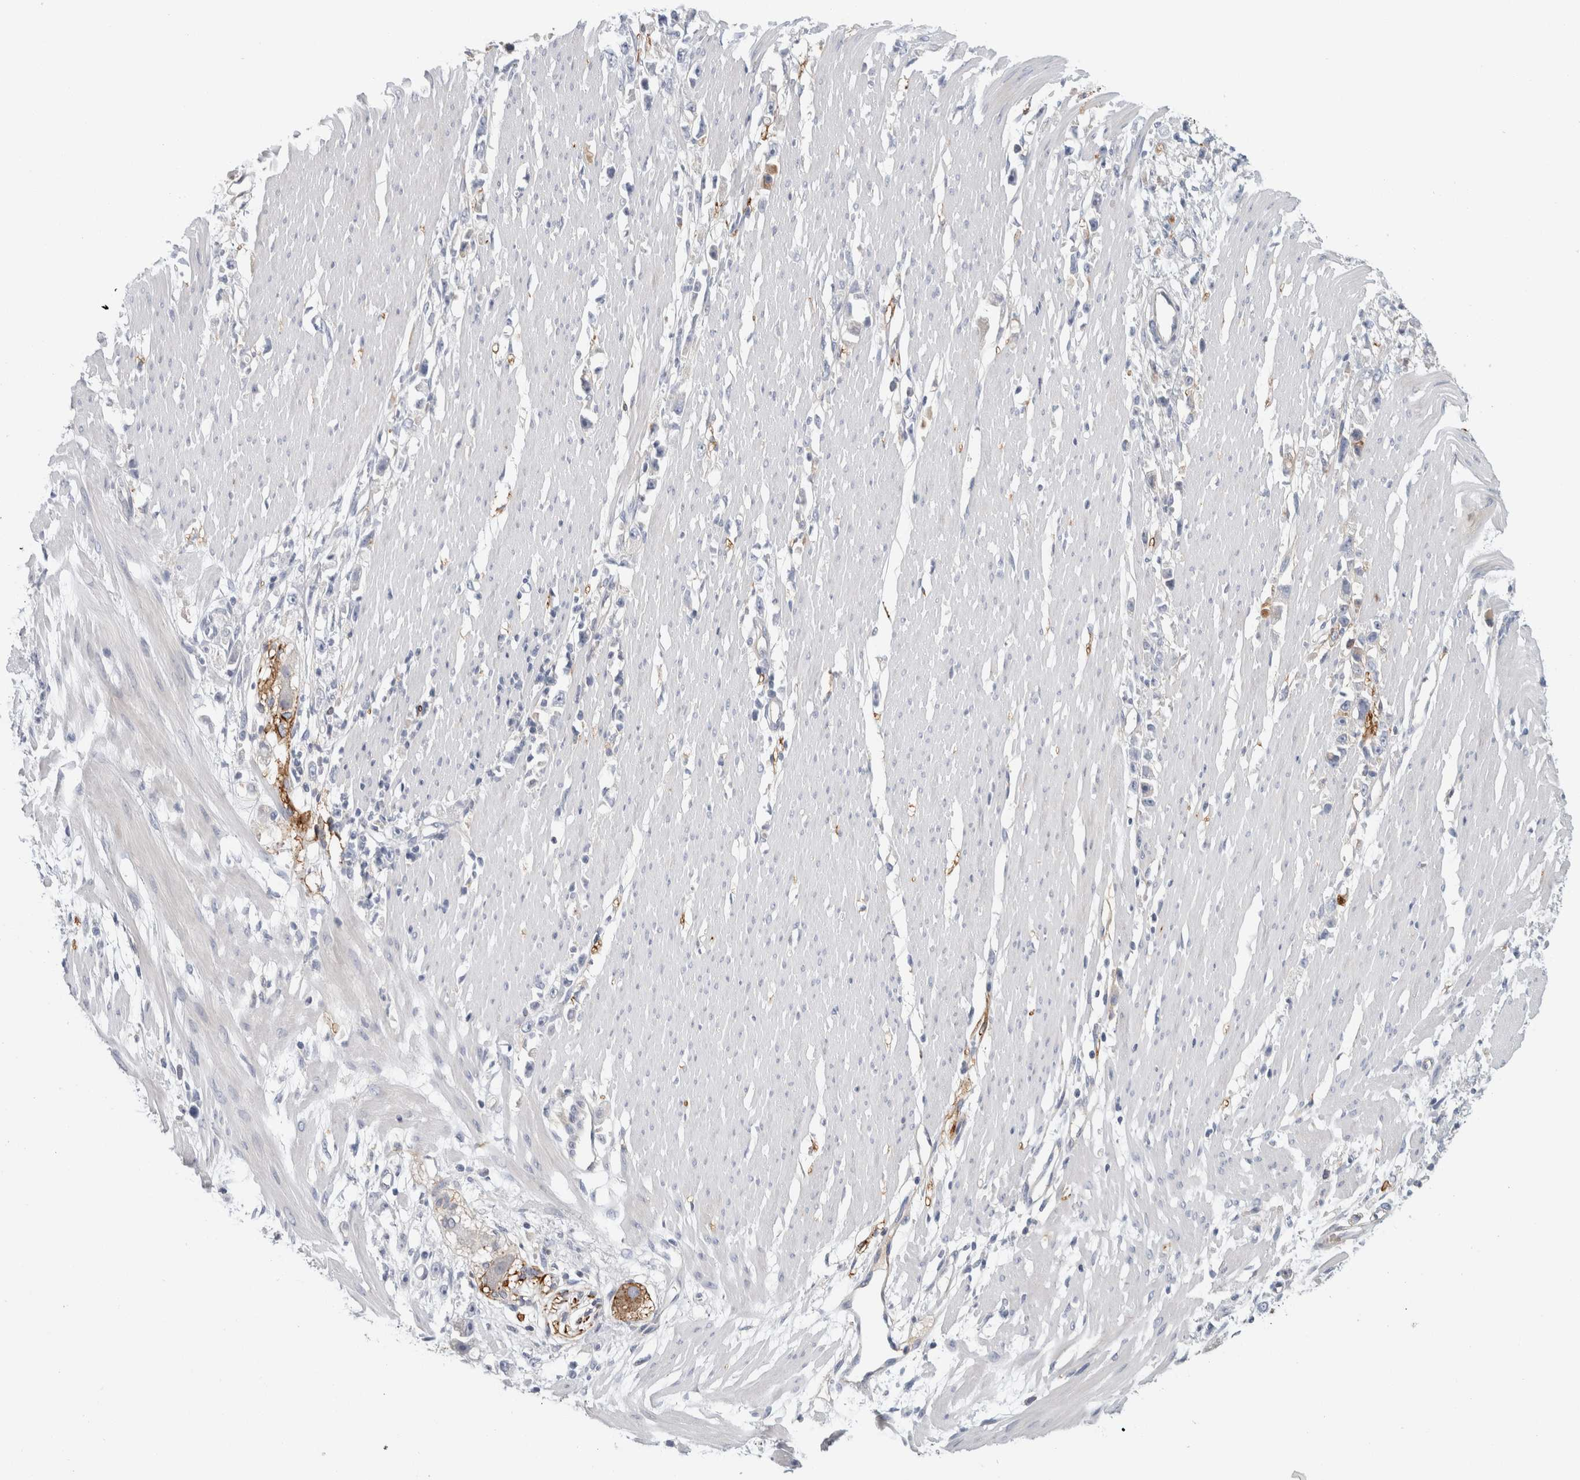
{"staining": {"intensity": "negative", "quantity": "none", "location": "none"}, "tissue": "stomach cancer", "cell_type": "Tumor cells", "image_type": "cancer", "snomed": [{"axis": "morphology", "description": "Adenocarcinoma, NOS"}, {"axis": "topography", "description": "Stomach"}], "caption": "A high-resolution photomicrograph shows immunohistochemistry staining of stomach cancer (adenocarcinoma), which shows no significant positivity in tumor cells. Nuclei are stained in blue.", "gene": "CD55", "patient": {"sex": "female", "age": 59}}